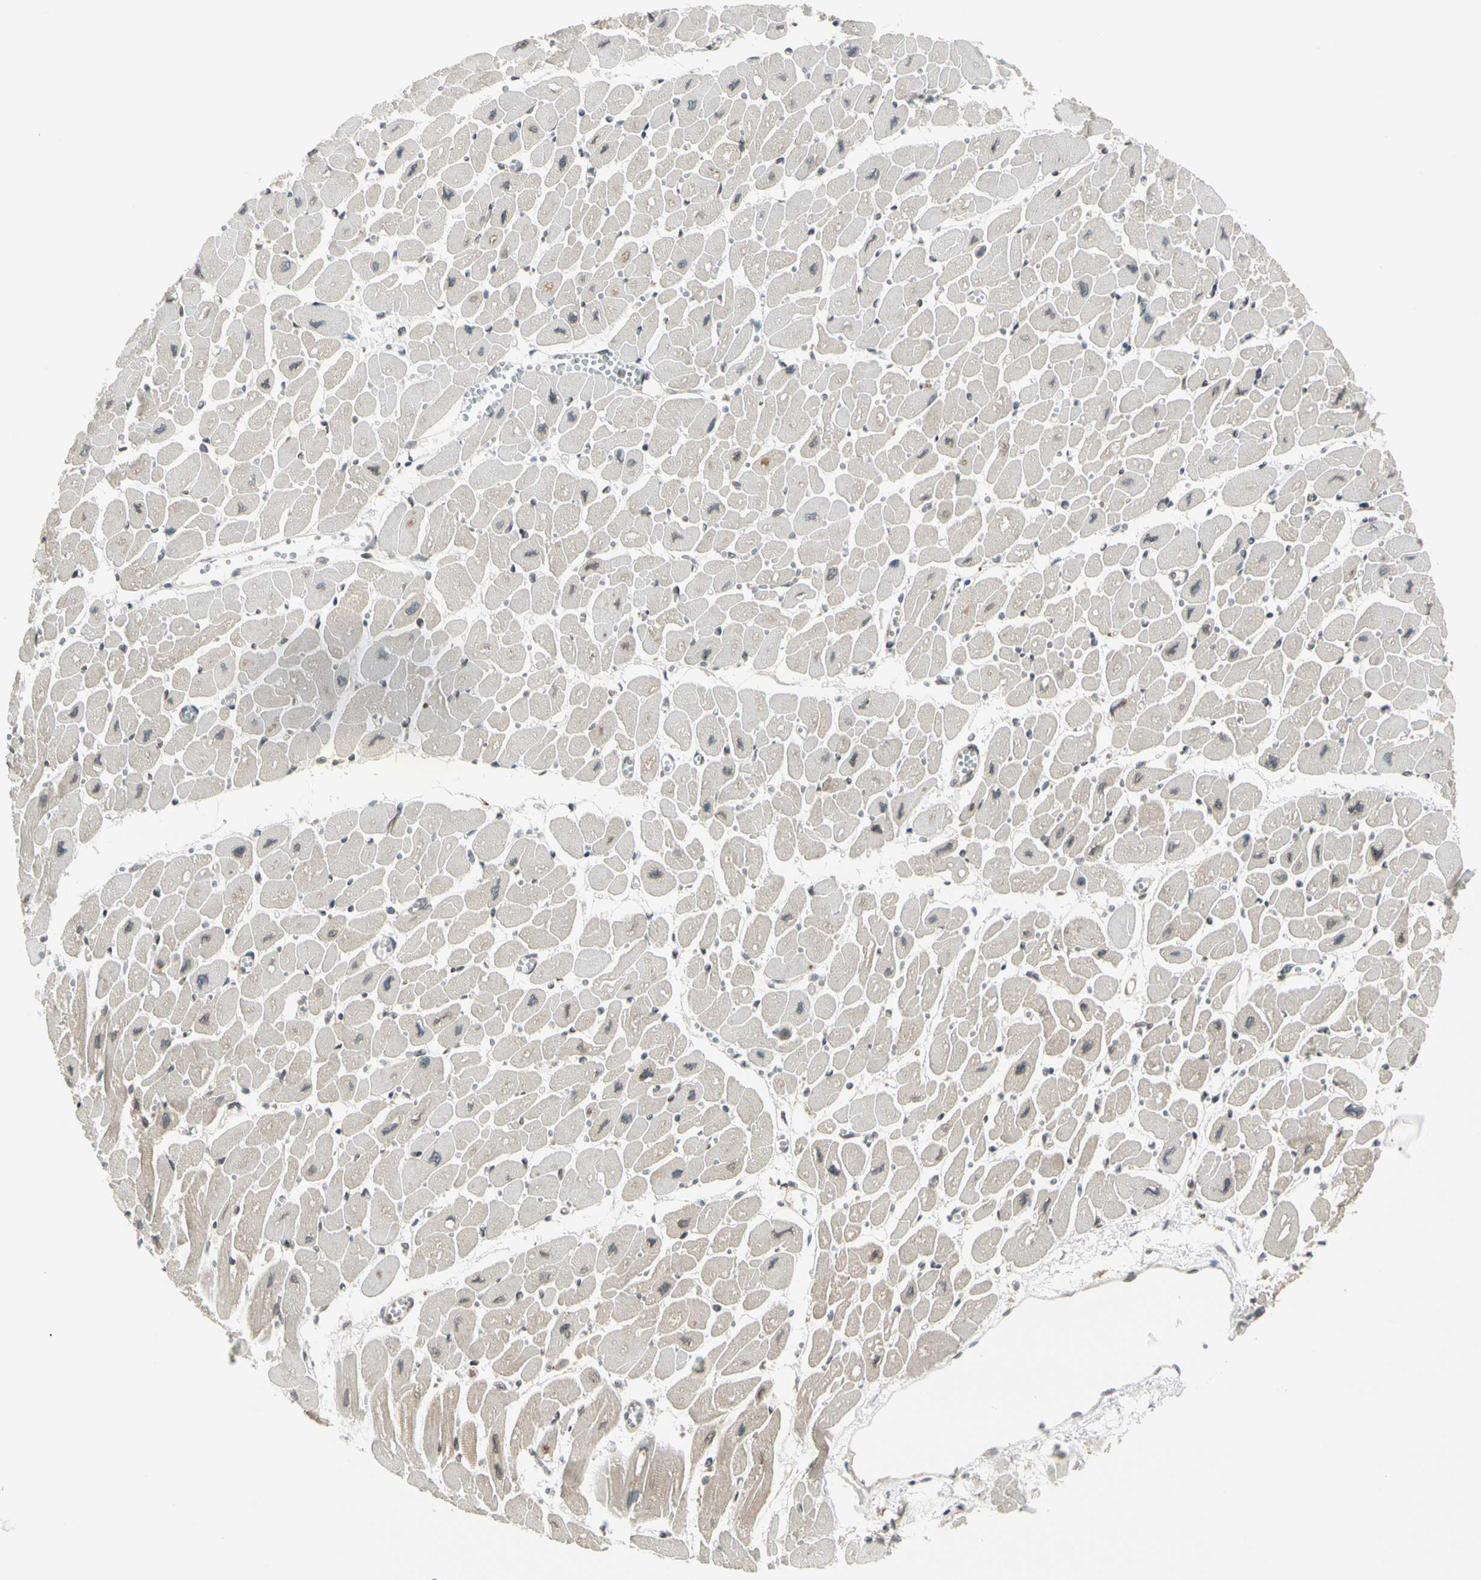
{"staining": {"intensity": "weak", "quantity": "<25%", "location": "cytoplasmic/membranous"}, "tissue": "heart muscle", "cell_type": "Cardiomyocytes", "image_type": "normal", "snomed": [{"axis": "morphology", "description": "Normal tissue, NOS"}, {"axis": "topography", "description": "Heart"}], "caption": "A high-resolution image shows IHC staining of normal heart muscle, which shows no significant staining in cardiomyocytes.", "gene": "TRIO", "patient": {"sex": "female", "age": 54}}